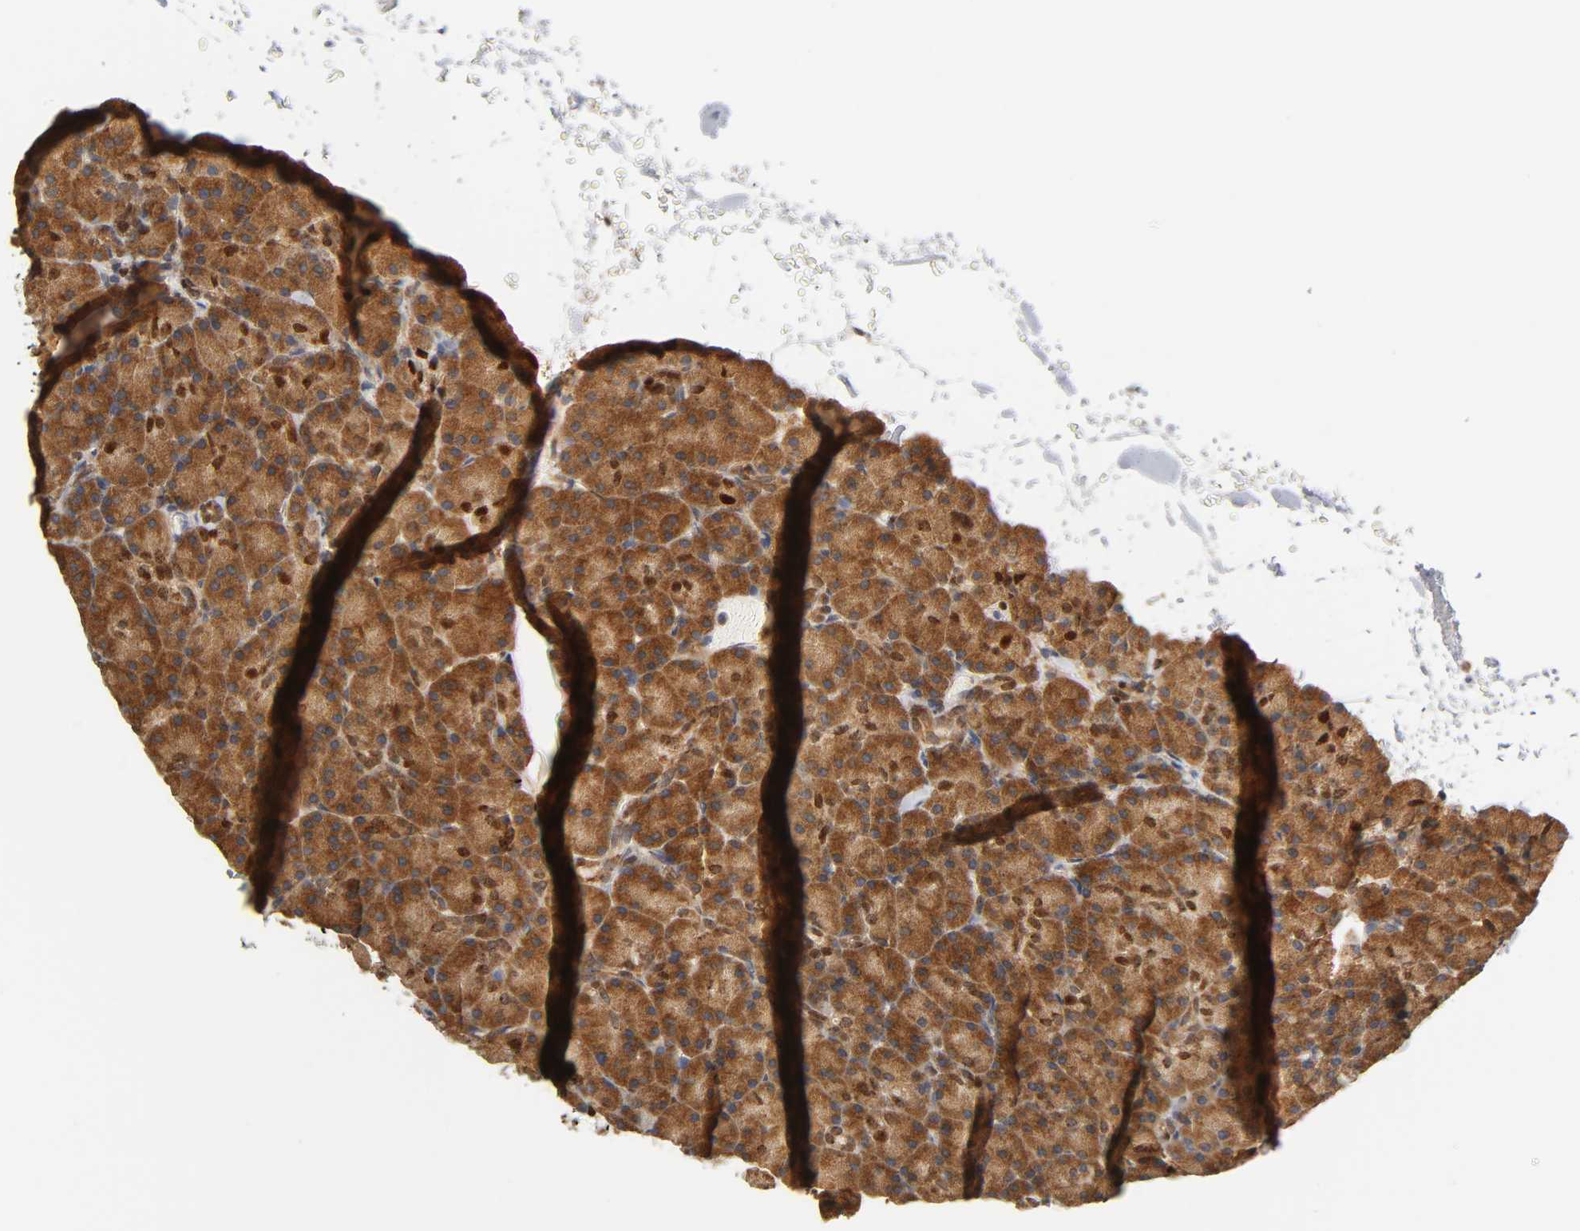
{"staining": {"intensity": "strong", "quantity": ">75%", "location": "cytoplasmic/membranous"}, "tissue": "pancreas", "cell_type": "Exocrine glandular cells", "image_type": "normal", "snomed": [{"axis": "morphology", "description": "Normal tissue, NOS"}, {"axis": "topography", "description": "Pancreas"}], "caption": "There is high levels of strong cytoplasmic/membranous expression in exocrine glandular cells of normal pancreas, as demonstrated by immunohistochemical staining (brown color).", "gene": "PAFAH1B1", "patient": {"sex": "female", "age": 43}}